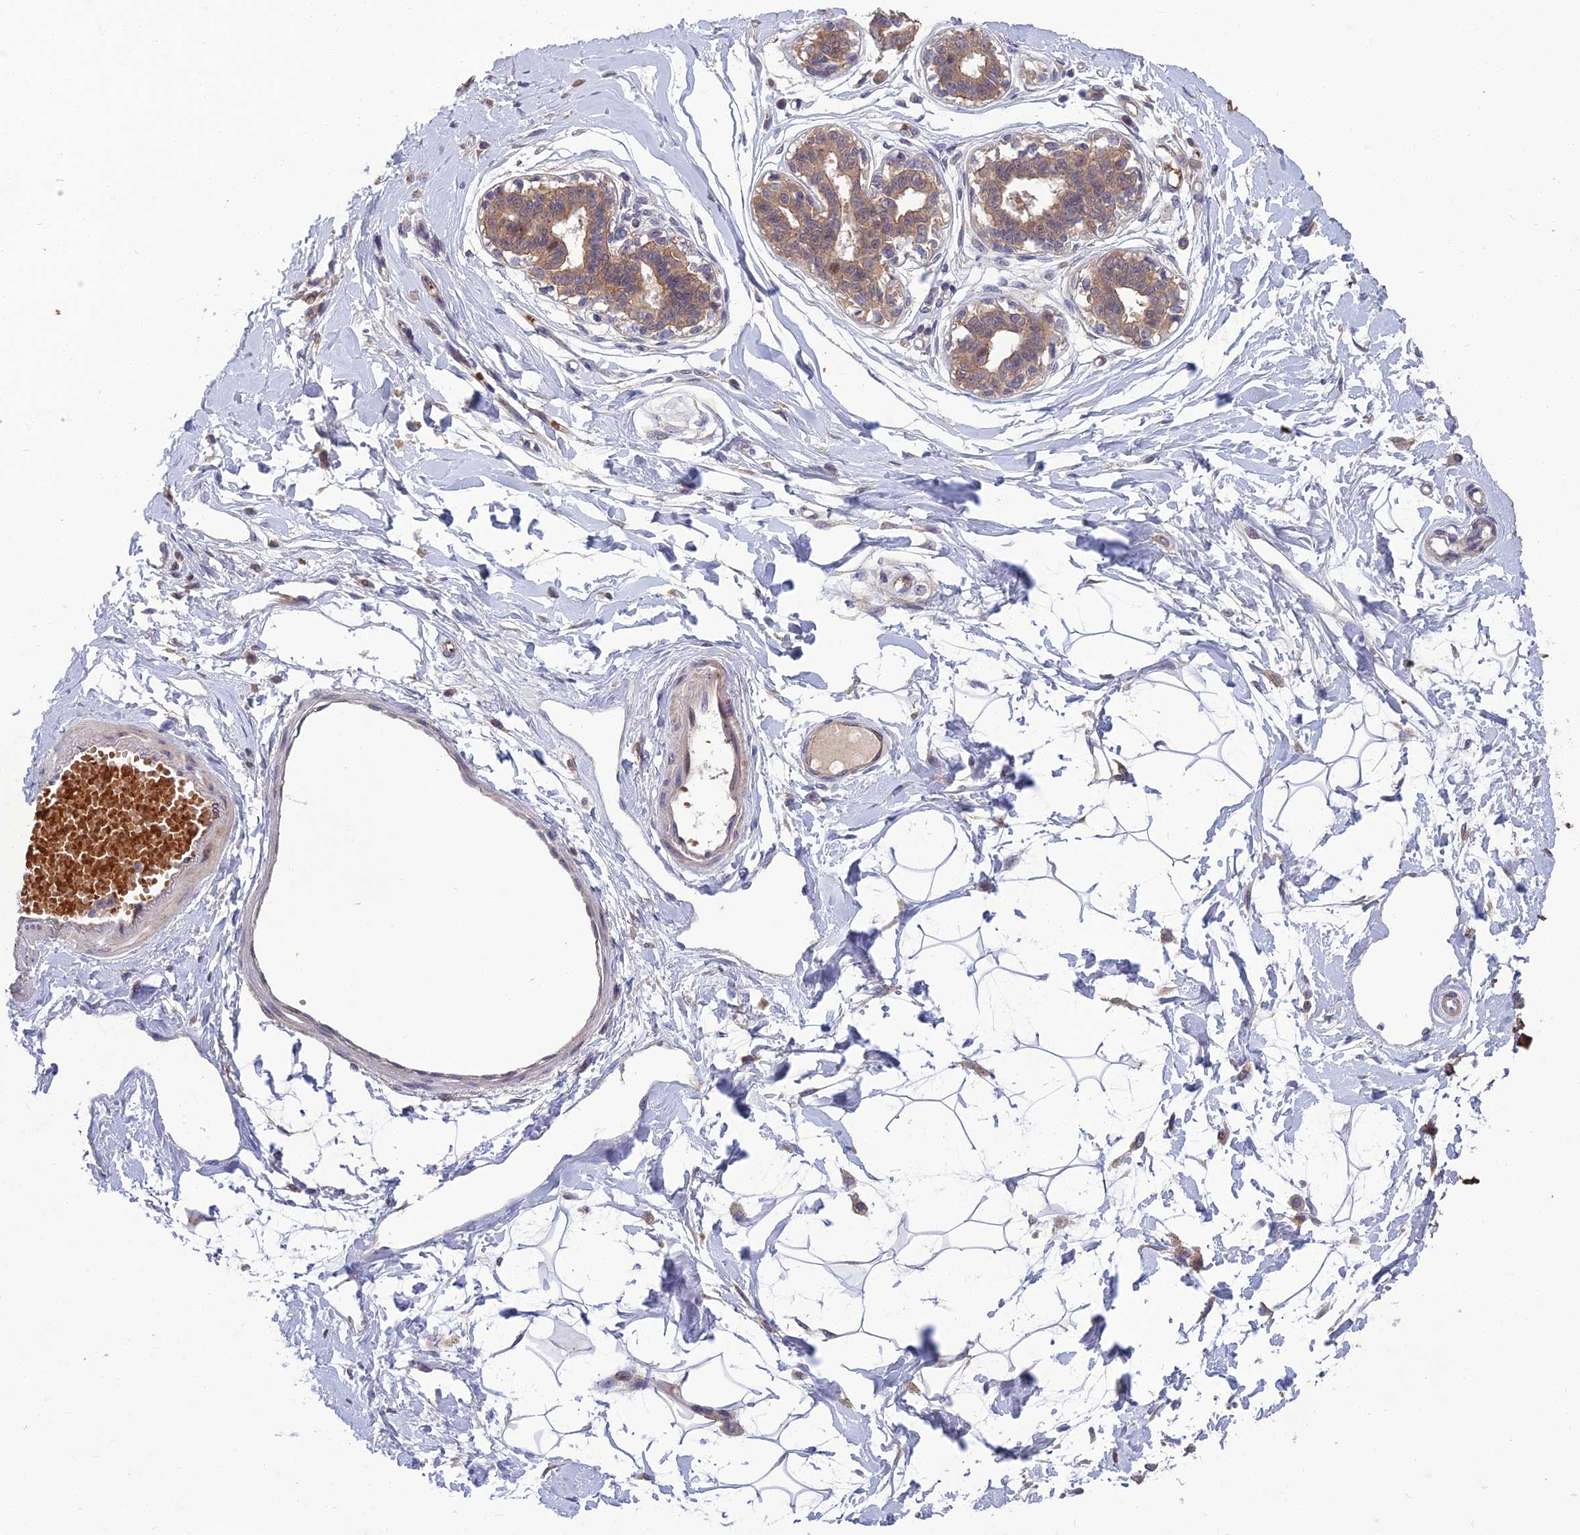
{"staining": {"intensity": "negative", "quantity": "none", "location": "none"}, "tissue": "breast", "cell_type": "Adipocytes", "image_type": "normal", "snomed": [{"axis": "morphology", "description": "Normal tissue, NOS"}, {"axis": "topography", "description": "Breast"}], "caption": "This is an immunohistochemistry histopathology image of unremarkable breast. There is no positivity in adipocytes.", "gene": "GIPC1", "patient": {"sex": "female", "age": 45}}